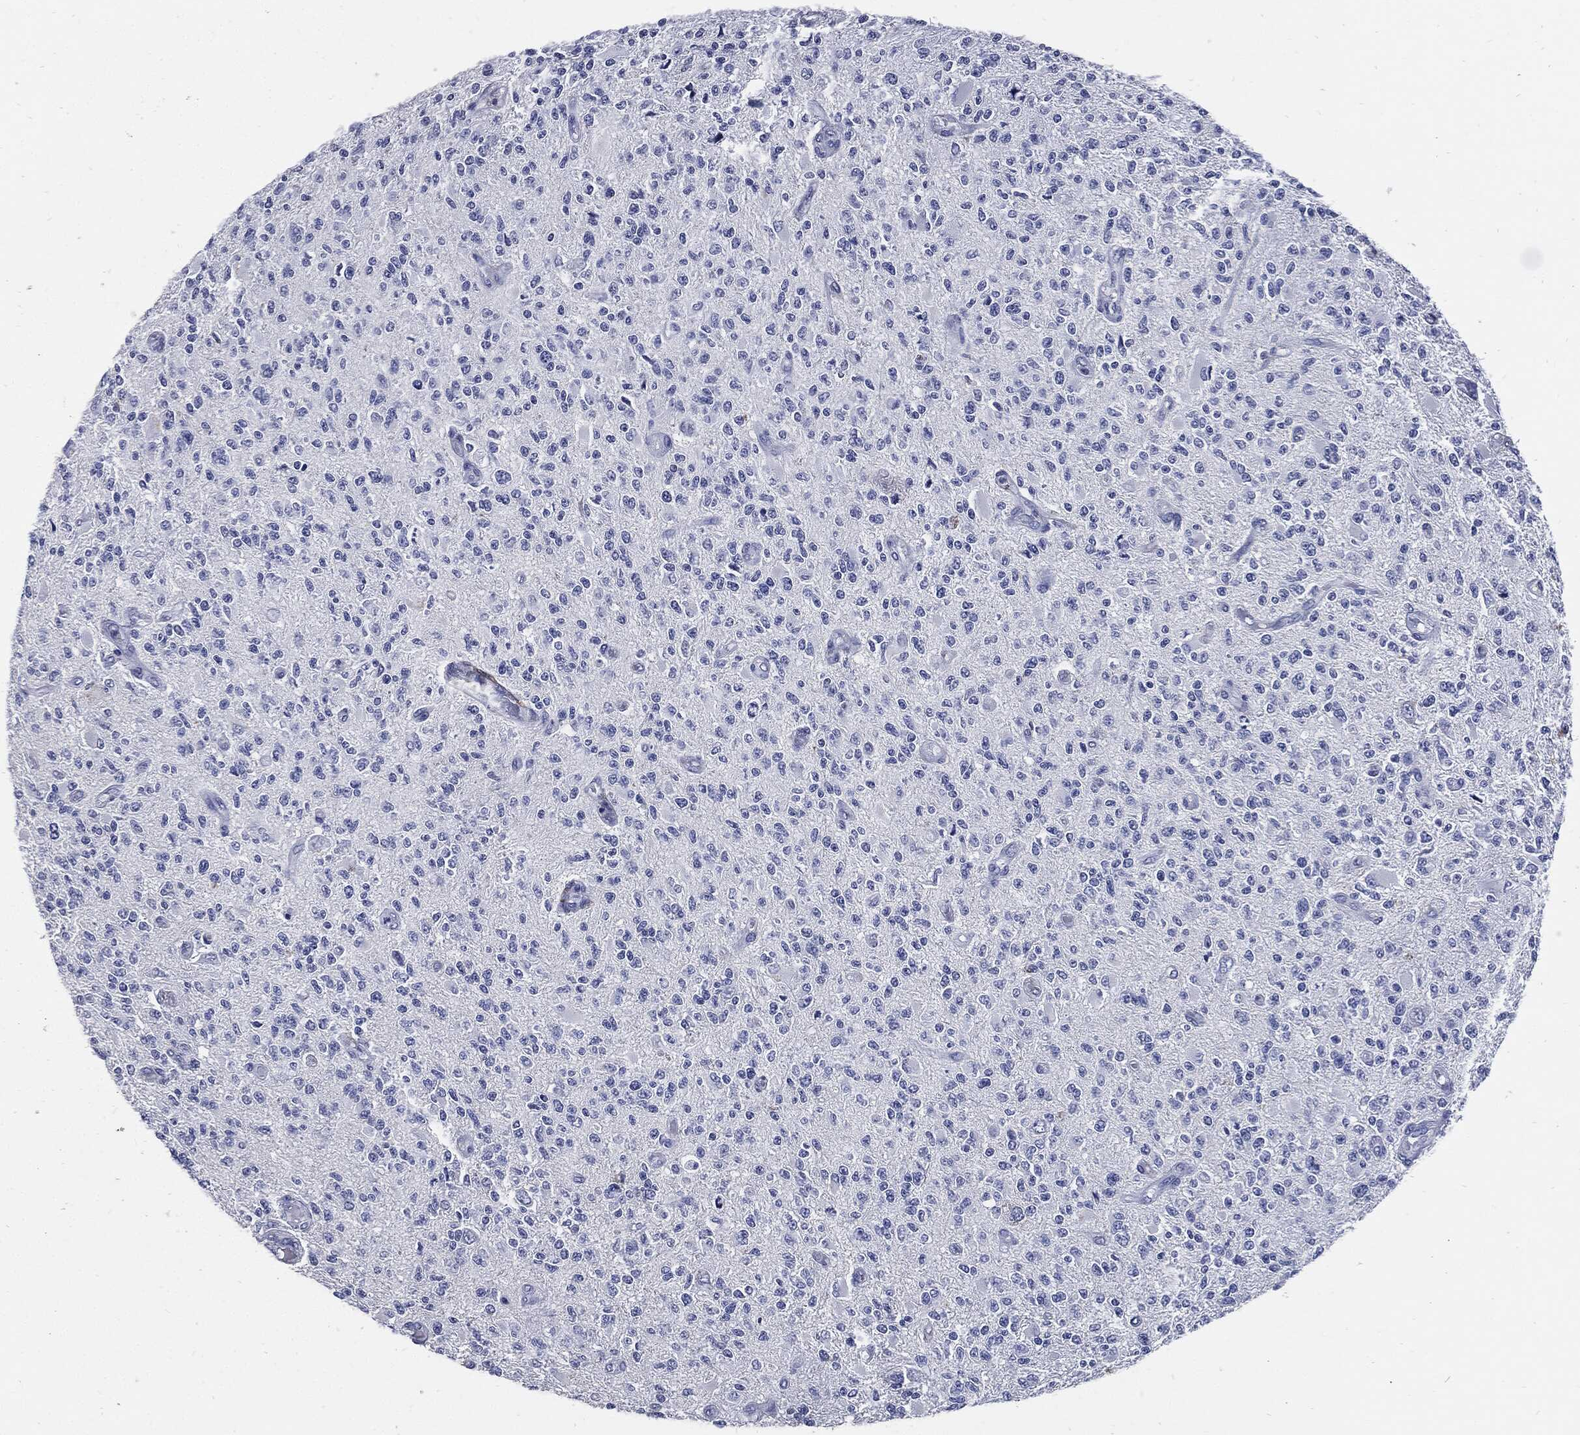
{"staining": {"intensity": "negative", "quantity": "none", "location": "none"}, "tissue": "glioma", "cell_type": "Tumor cells", "image_type": "cancer", "snomed": [{"axis": "morphology", "description": "Glioma, malignant, High grade"}, {"axis": "topography", "description": "Brain"}], "caption": "High power microscopy micrograph of an IHC image of malignant glioma (high-grade), revealing no significant positivity in tumor cells. Brightfield microscopy of immunohistochemistry (IHC) stained with DAB (brown) and hematoxylin (blue), captured at high magnification.", "gene": "FBN1", "patient": {"sex": "female", "age": 63}}